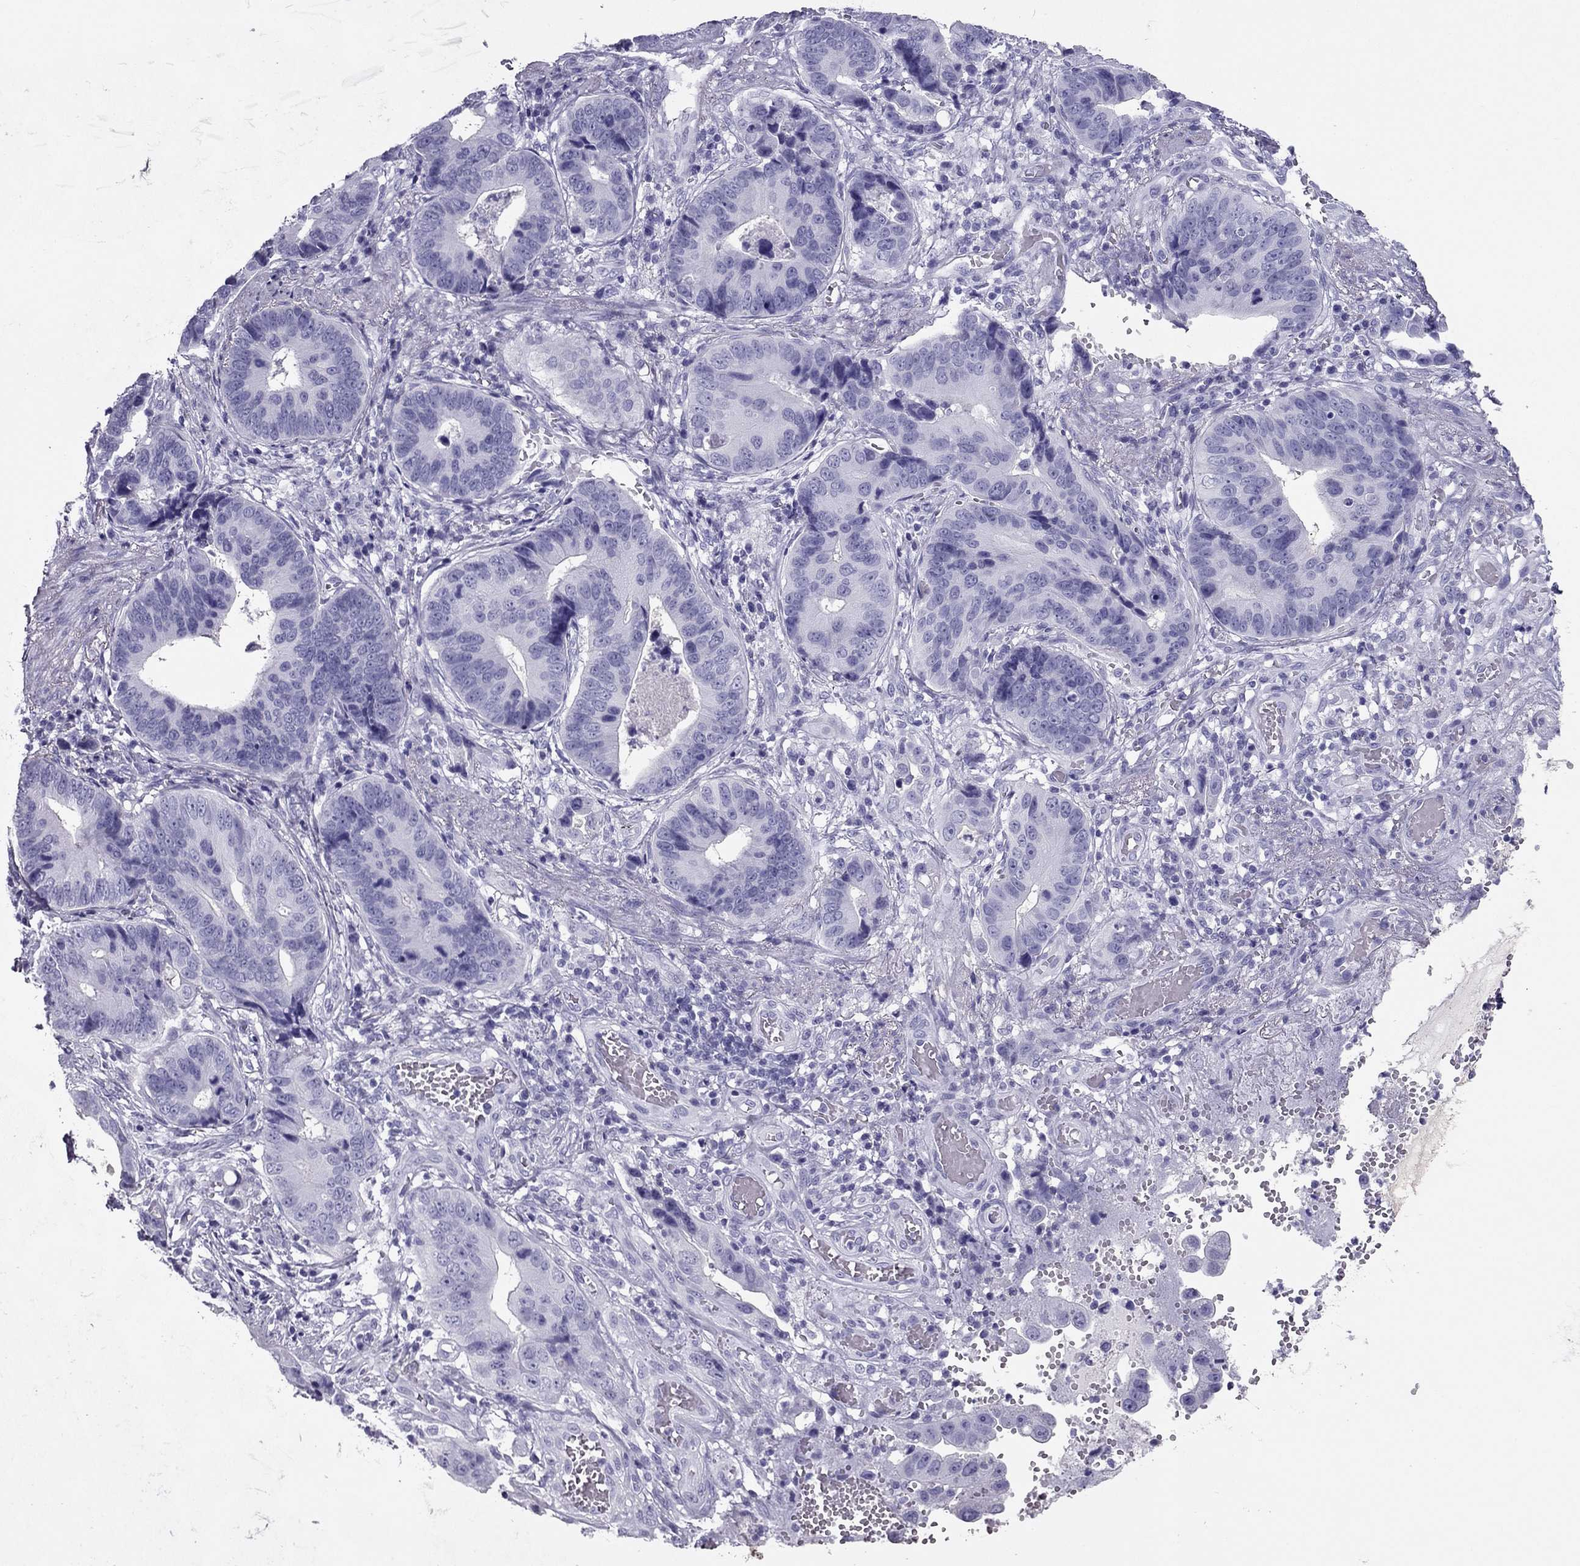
{"staining": {"intensity": "negative", "quantity": "none", "location": "none"}, "tissue": "stomach cancer", "cell_type": "Tumor cells", "image_type": "cancer", "snomed": [{"axis": "morphology", "description": "Adenocarcinoma, NOS"}, {"axis": "topography", "description": "Stomach"}], "caption": "This is an IHC histopathology image of human stomach adenocarcinoma. There is no staining in tumor cells.", "gene": "PDE6A", "patient": {"sex": "male", "age": 84}}